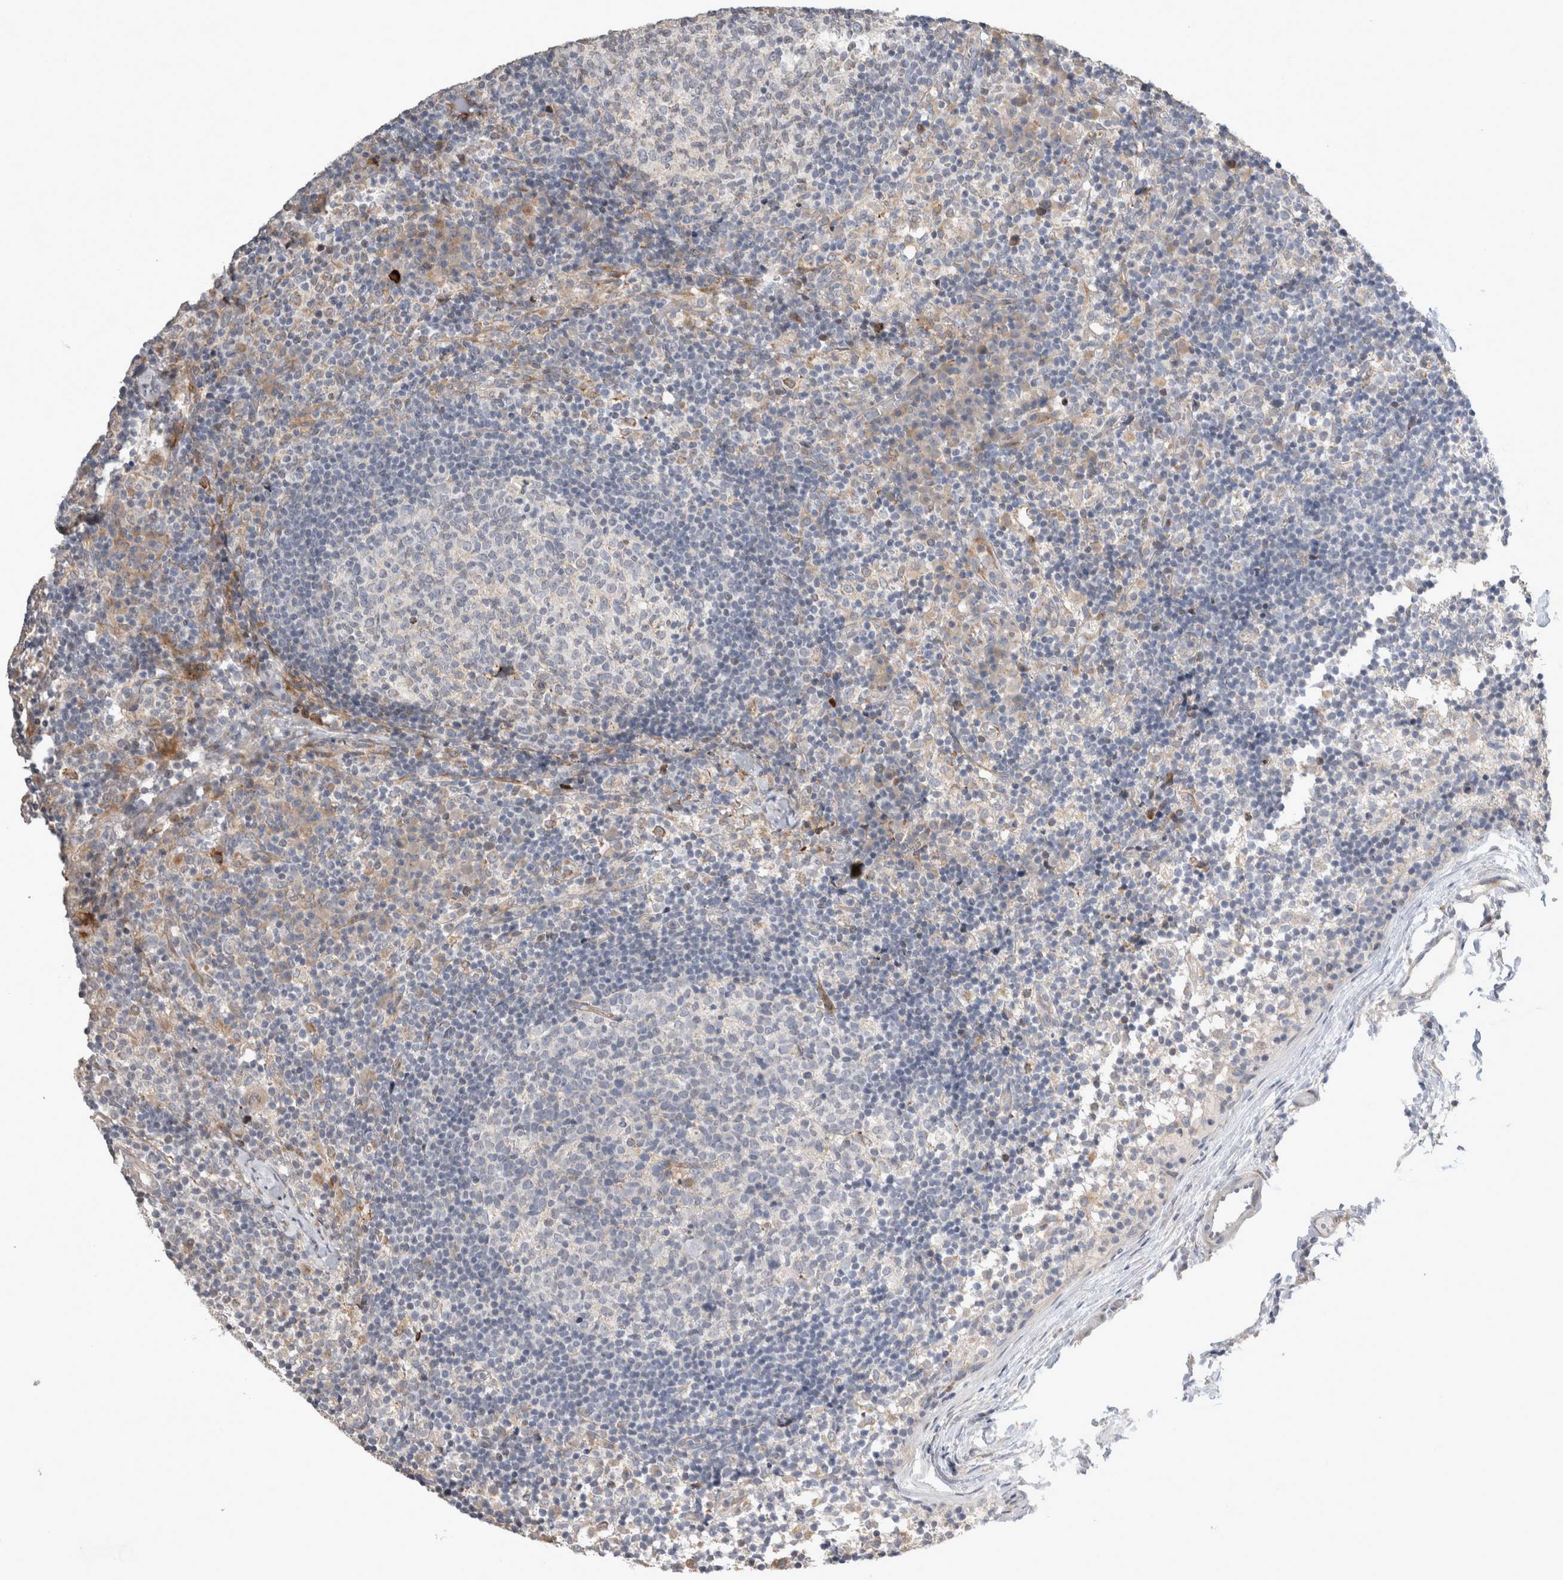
{"staining": {"intensity": "negative", "quantity": "none", "location": "none"}, "tissue": "lymph node", "cell_type": "Germinal center cells", "image_type": "normal", "snomed": [{"axis": "morphology", "description": "Normal tissue, NOS"}, {"axis": "morphology", "description": "Inflammation, NOS"}, {"axis": "topography", "description": "Lymph node"}], "caption": "The photomicrograph shows no significant expression in germinal center cells of lymph node. (DAB (3,3'-diaminobenzidine) immunohistochemistry (IHC), high magnification).", "gene": "TRMT9B", "patient": {"sex": "male", "age": 55}}